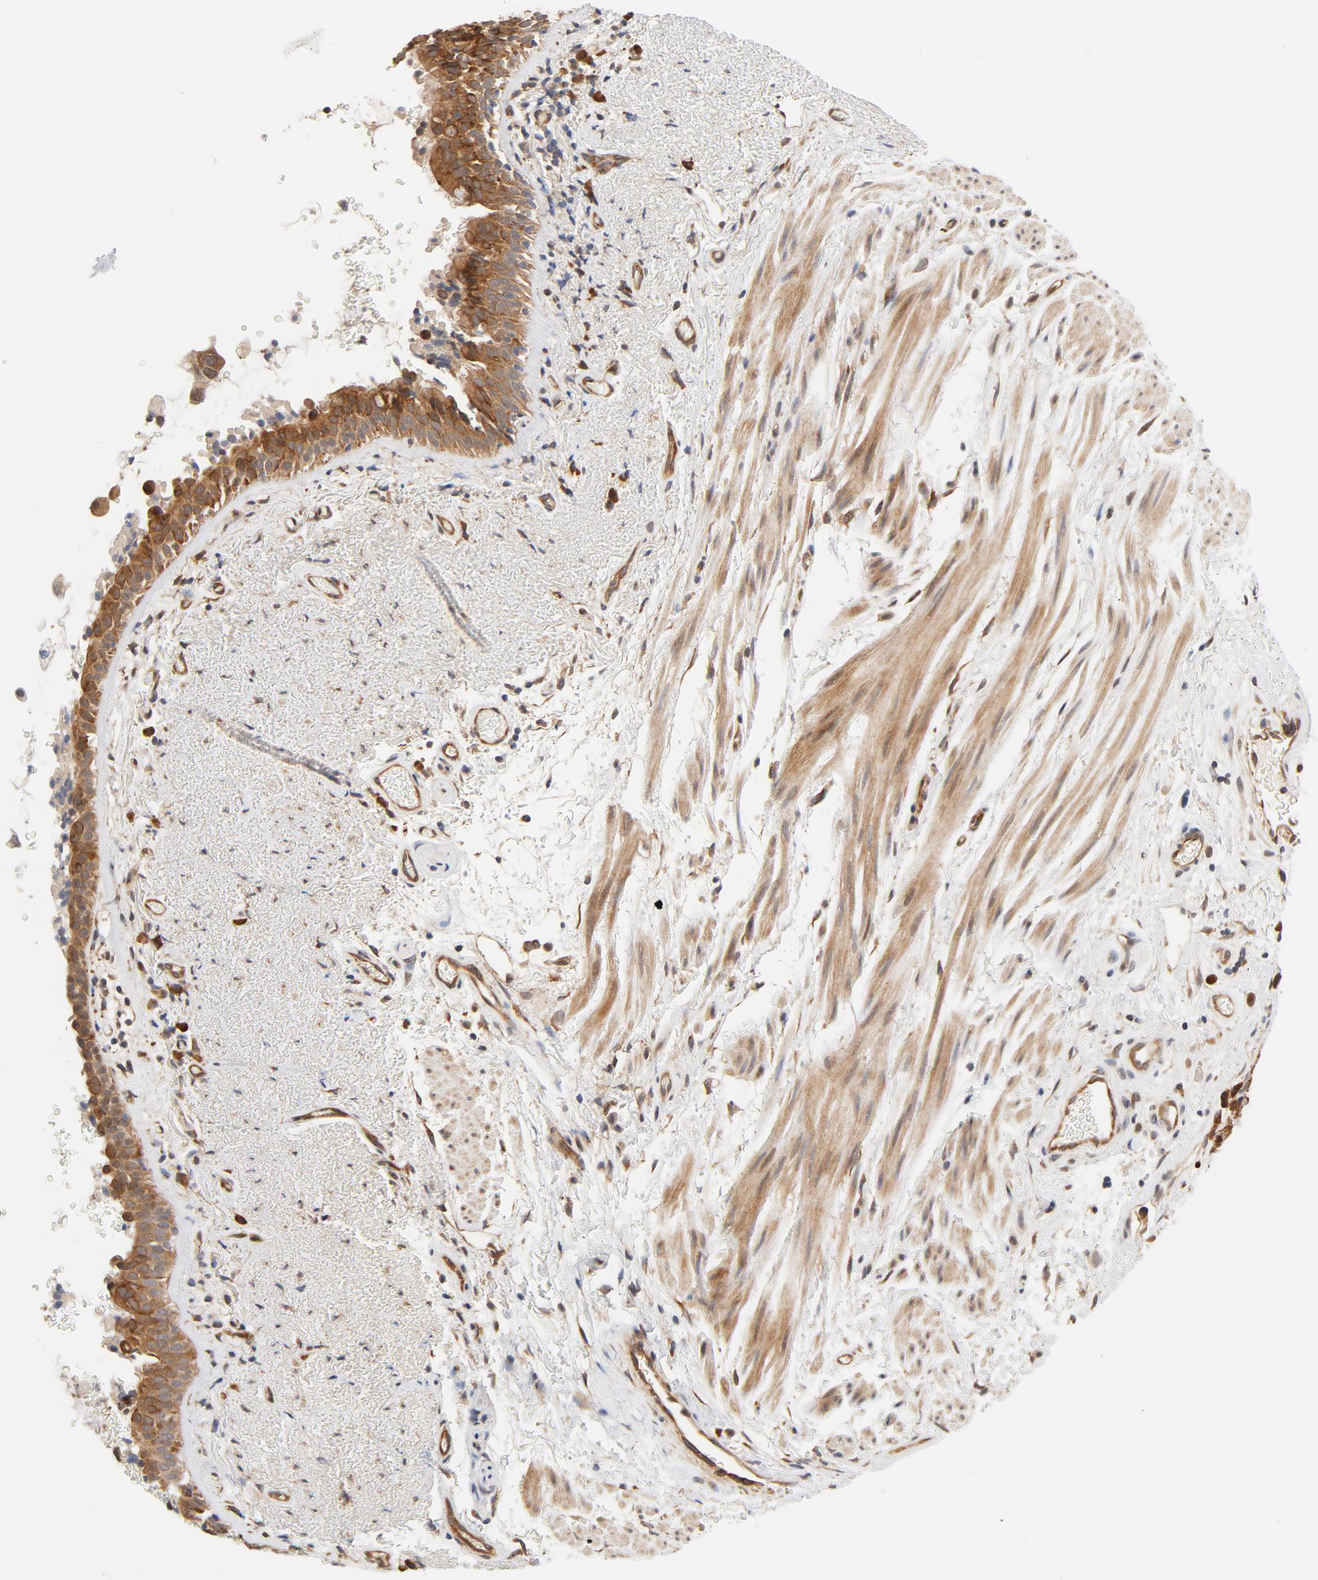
{"staining": {"intensity": "moderate", "quantity": ">75%", "location": "cytoplasmic/membranous"}, "tissue": "bronchus", "cell_type": "Respiratory epithelial cells", "image_type": "normal", "snomed": [{"axis": "morphology", "description": "Normal tissue, NOS"}, {"axis": "topography", "description": "Bronchus"}], "caption": "A micrograph showing moderate cytoplasmic/membranous positivity in about >75% of respiratory epithelial cells in benign bronchus, as visualized by brown immunohistochemical staining.", "gene": "EIF4E", "patient": {"sex": "female", "age": 54}}